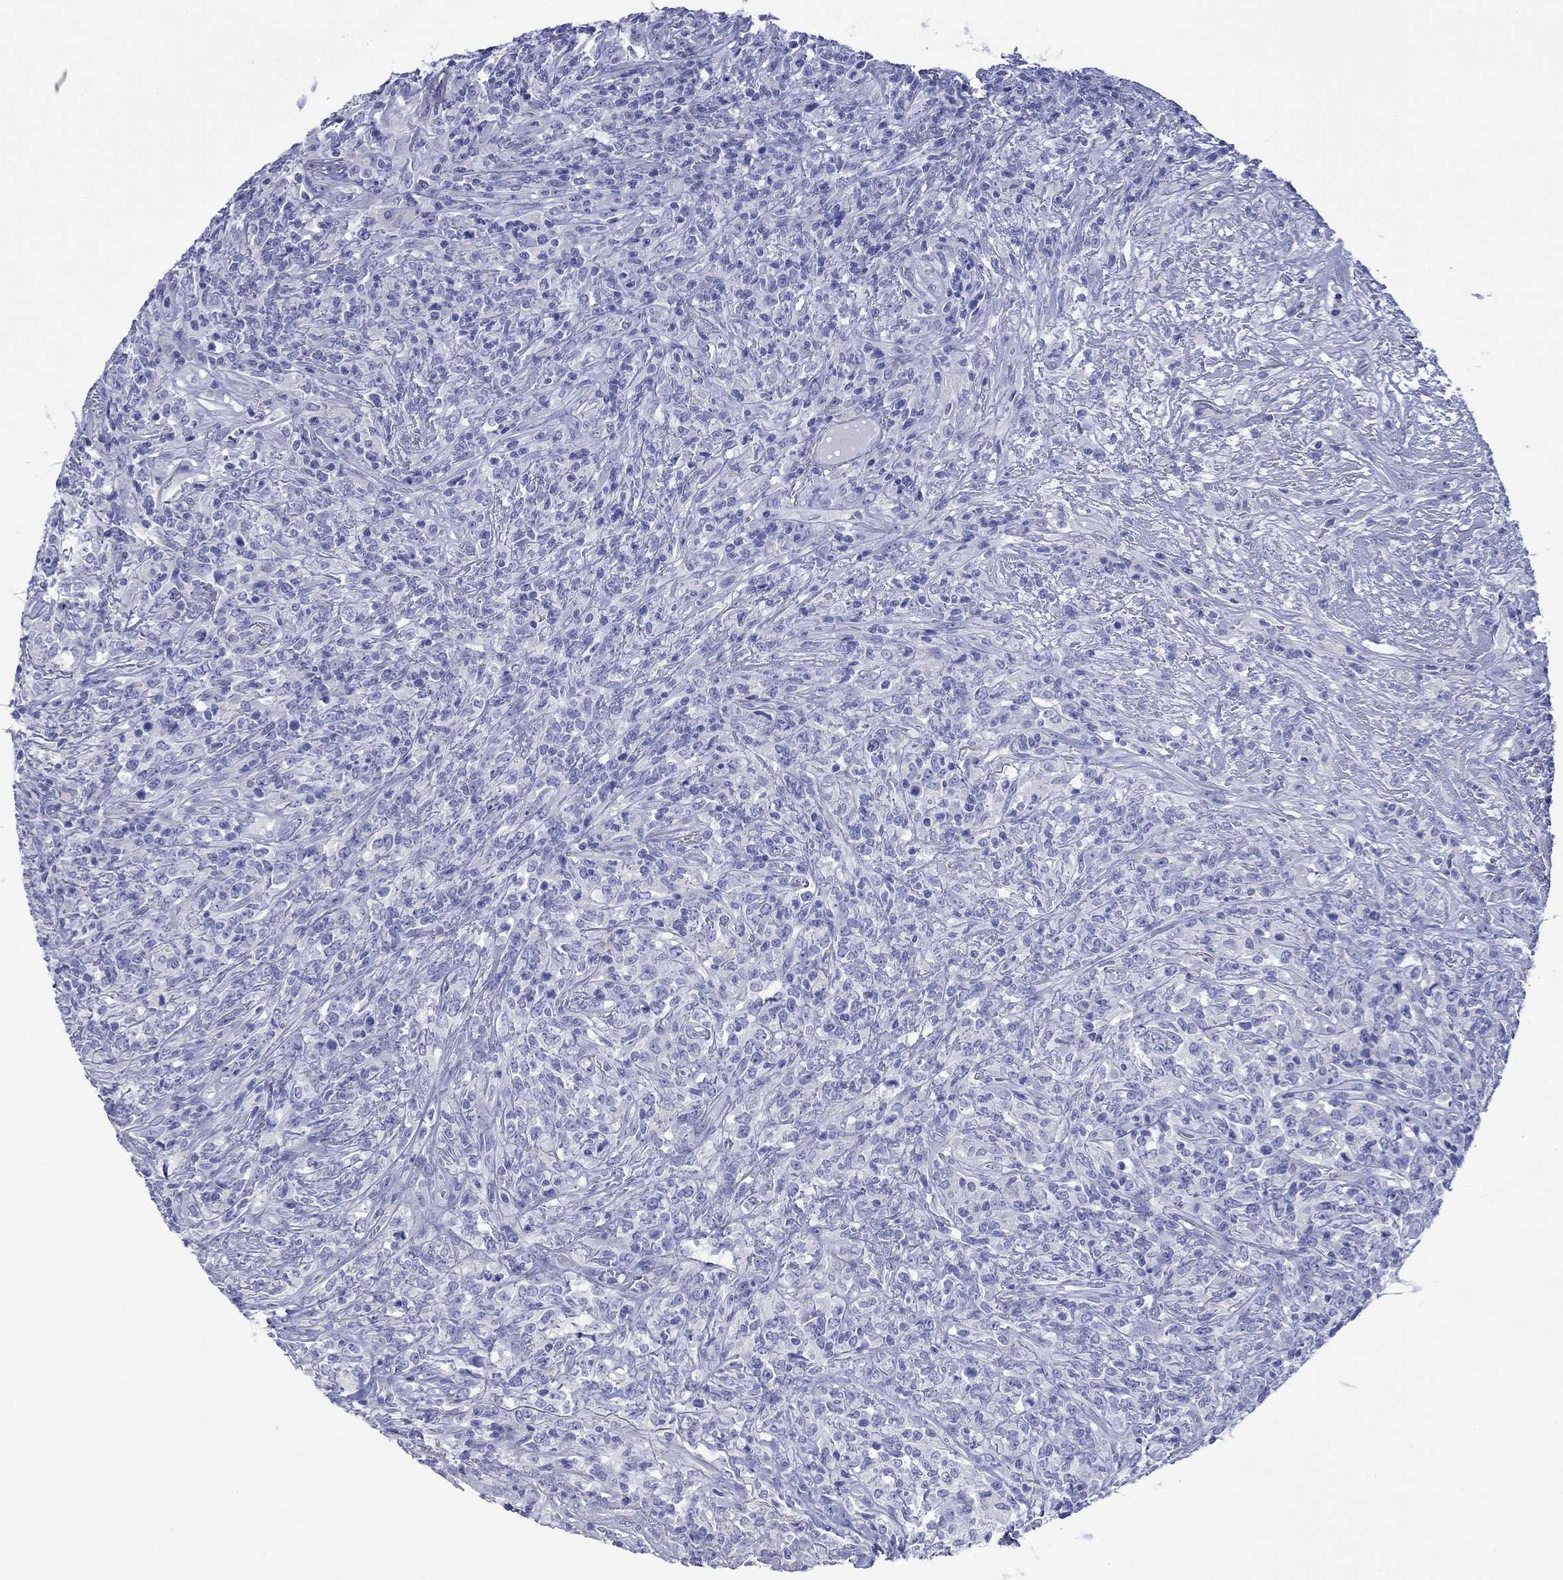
{"staining": {"intensity": "negative", "quantity": "none", "location": "none"}, "tissue": "lymphoma", "cell_type": "Tumor cells", "image_type": "cancer", "snomed": [{"axis": "morphology", "description": "Malignant lymphoma, non-Hodgkin's type, High grade"}, {"axis": "topography", "description": "Lung"}], "caption": "This is a photomicrograph of immunohistochemistry staining of high-grade malignant lymphoma, non-Hodgkin's type, which shows no expression in tumor cells.", "gene": "MLANA", "patient": {"sex": "male", "age": 79}}